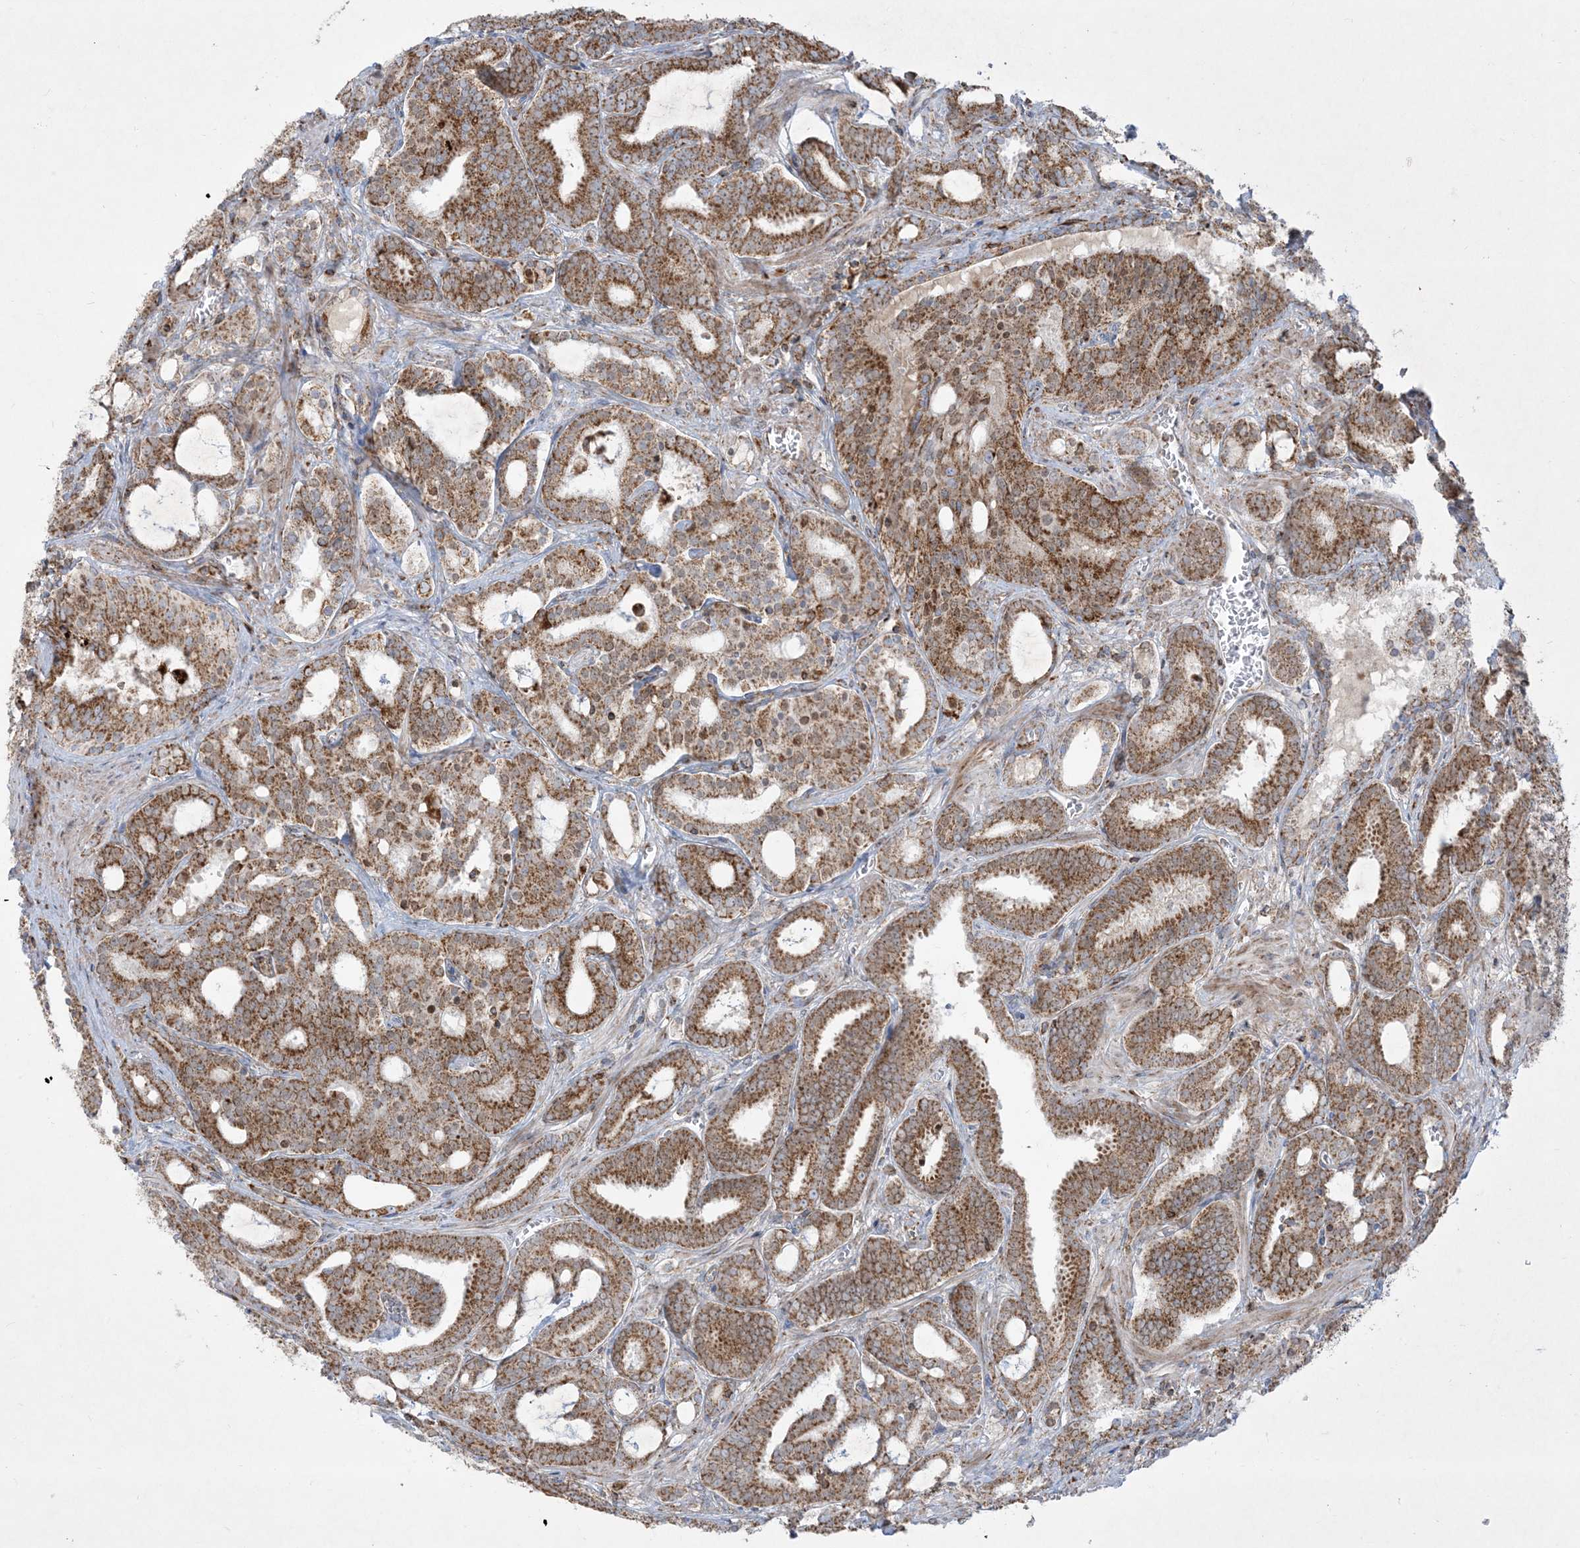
{"staining": {"intensity": "moderate", "quantity": ">75%", "location": "cytoplasmic/membranous"}, "tissue": "prostate cancer", "cell_type": "Tumor cells", "image_type": "cancer", "snomed": [{"axis": "morphology", "description": "Adenocarcinoma, High grade"}, {"axis": "topography", "description": "Prostate and seminal vesicle, NOS"}], "caption": "Prostate high-grade adenocarcinoma stained with a protein marker displays moderate staining in tumor cells.", "gene": "BEND4", "patient": {"sex": "male", "age": 67}}